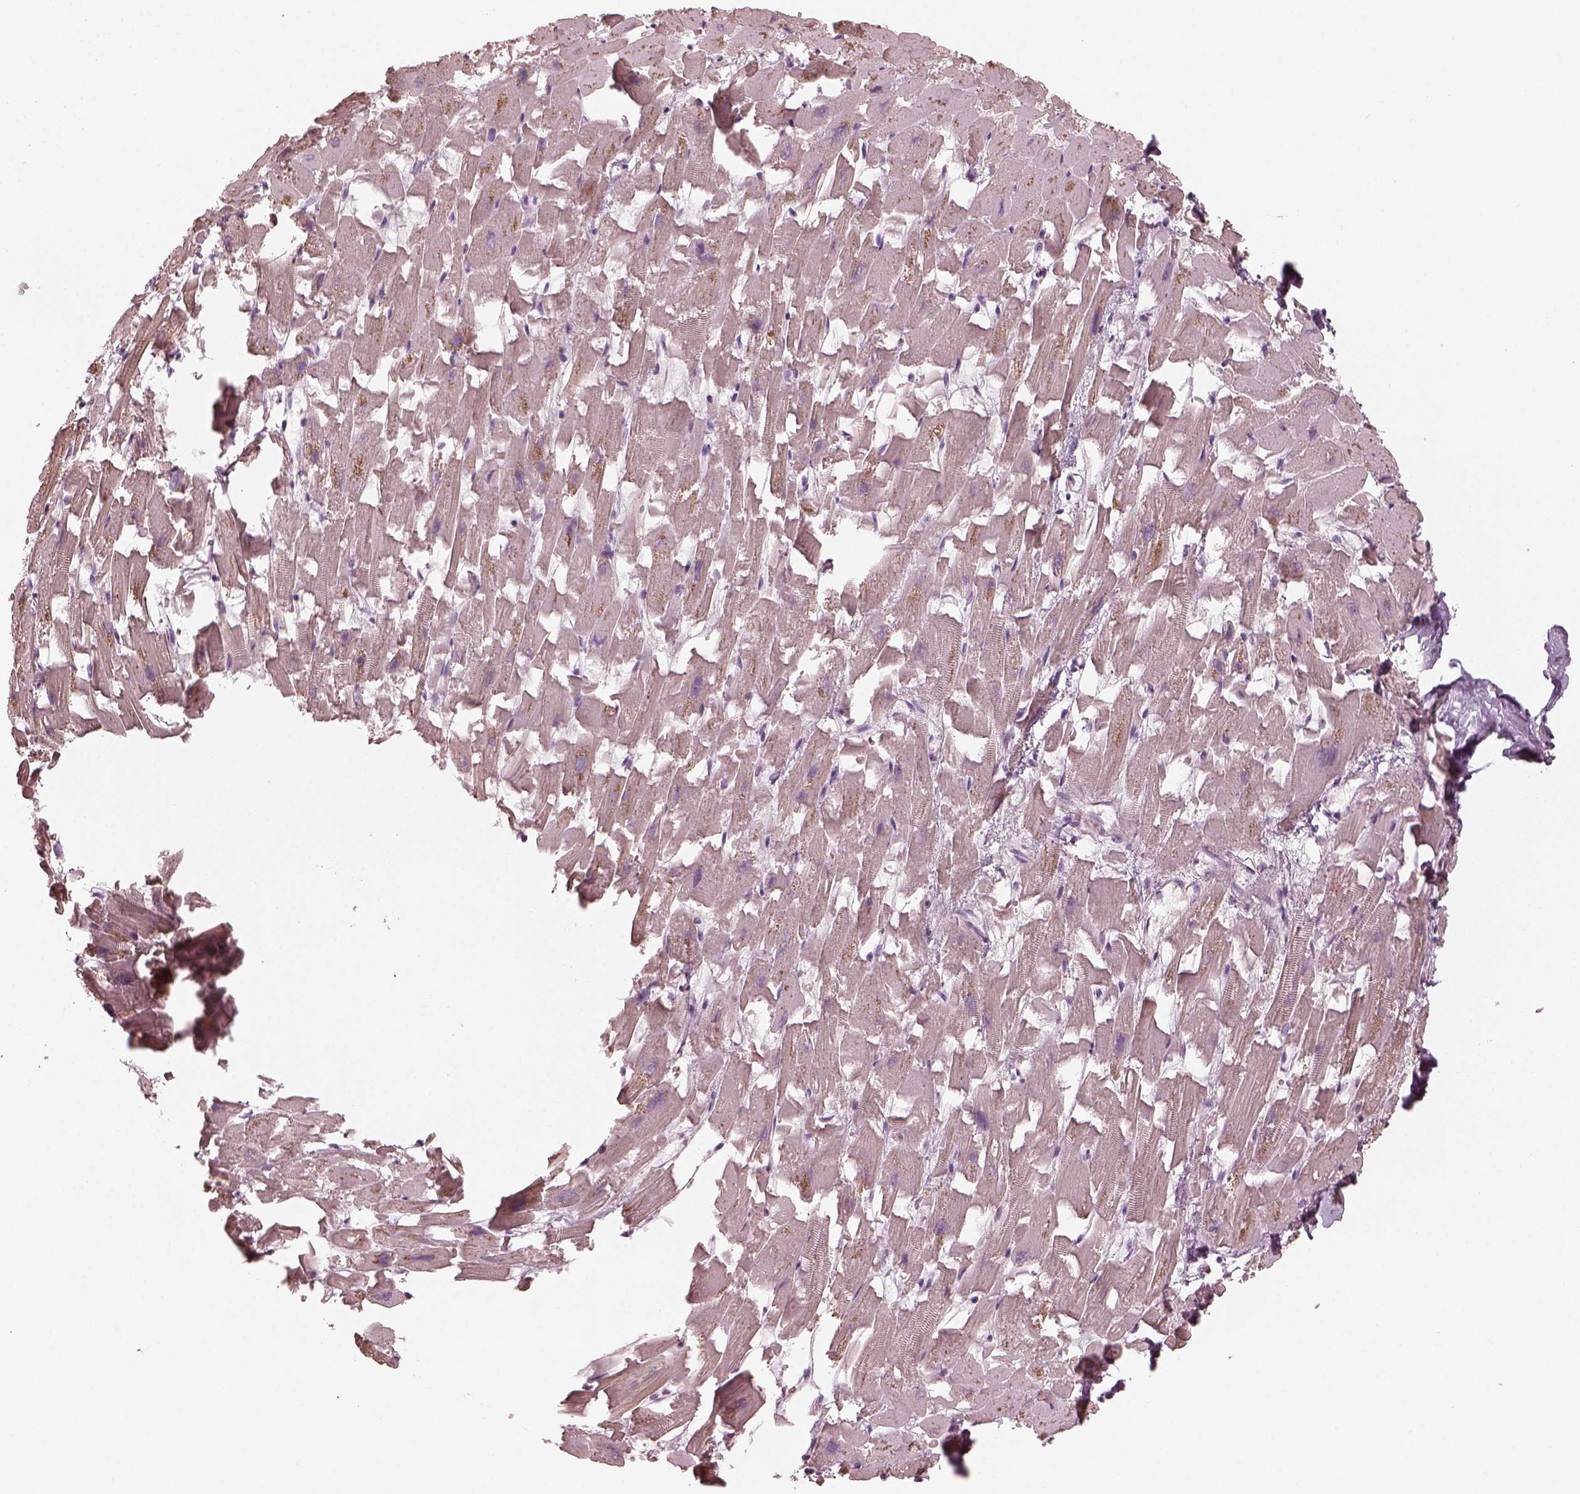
{"staining": {"intensity": "negative", "quantity": "none", "location": "none"}, "tissue": "heart muscle", "cell_type": "Cardiomyocytes", "image_type": "normal", "snomed": [{"axis": "morphology", "description": "Normal tissue, NOS"}, {"axis": "topography", "description": "Heart"}], "caption": "Heart muscle stained for a protein using IHC demonstrates no expression cardiomyocytes.", "gene": "OPTC", "patient": {"sex": "female", "age": 64}}